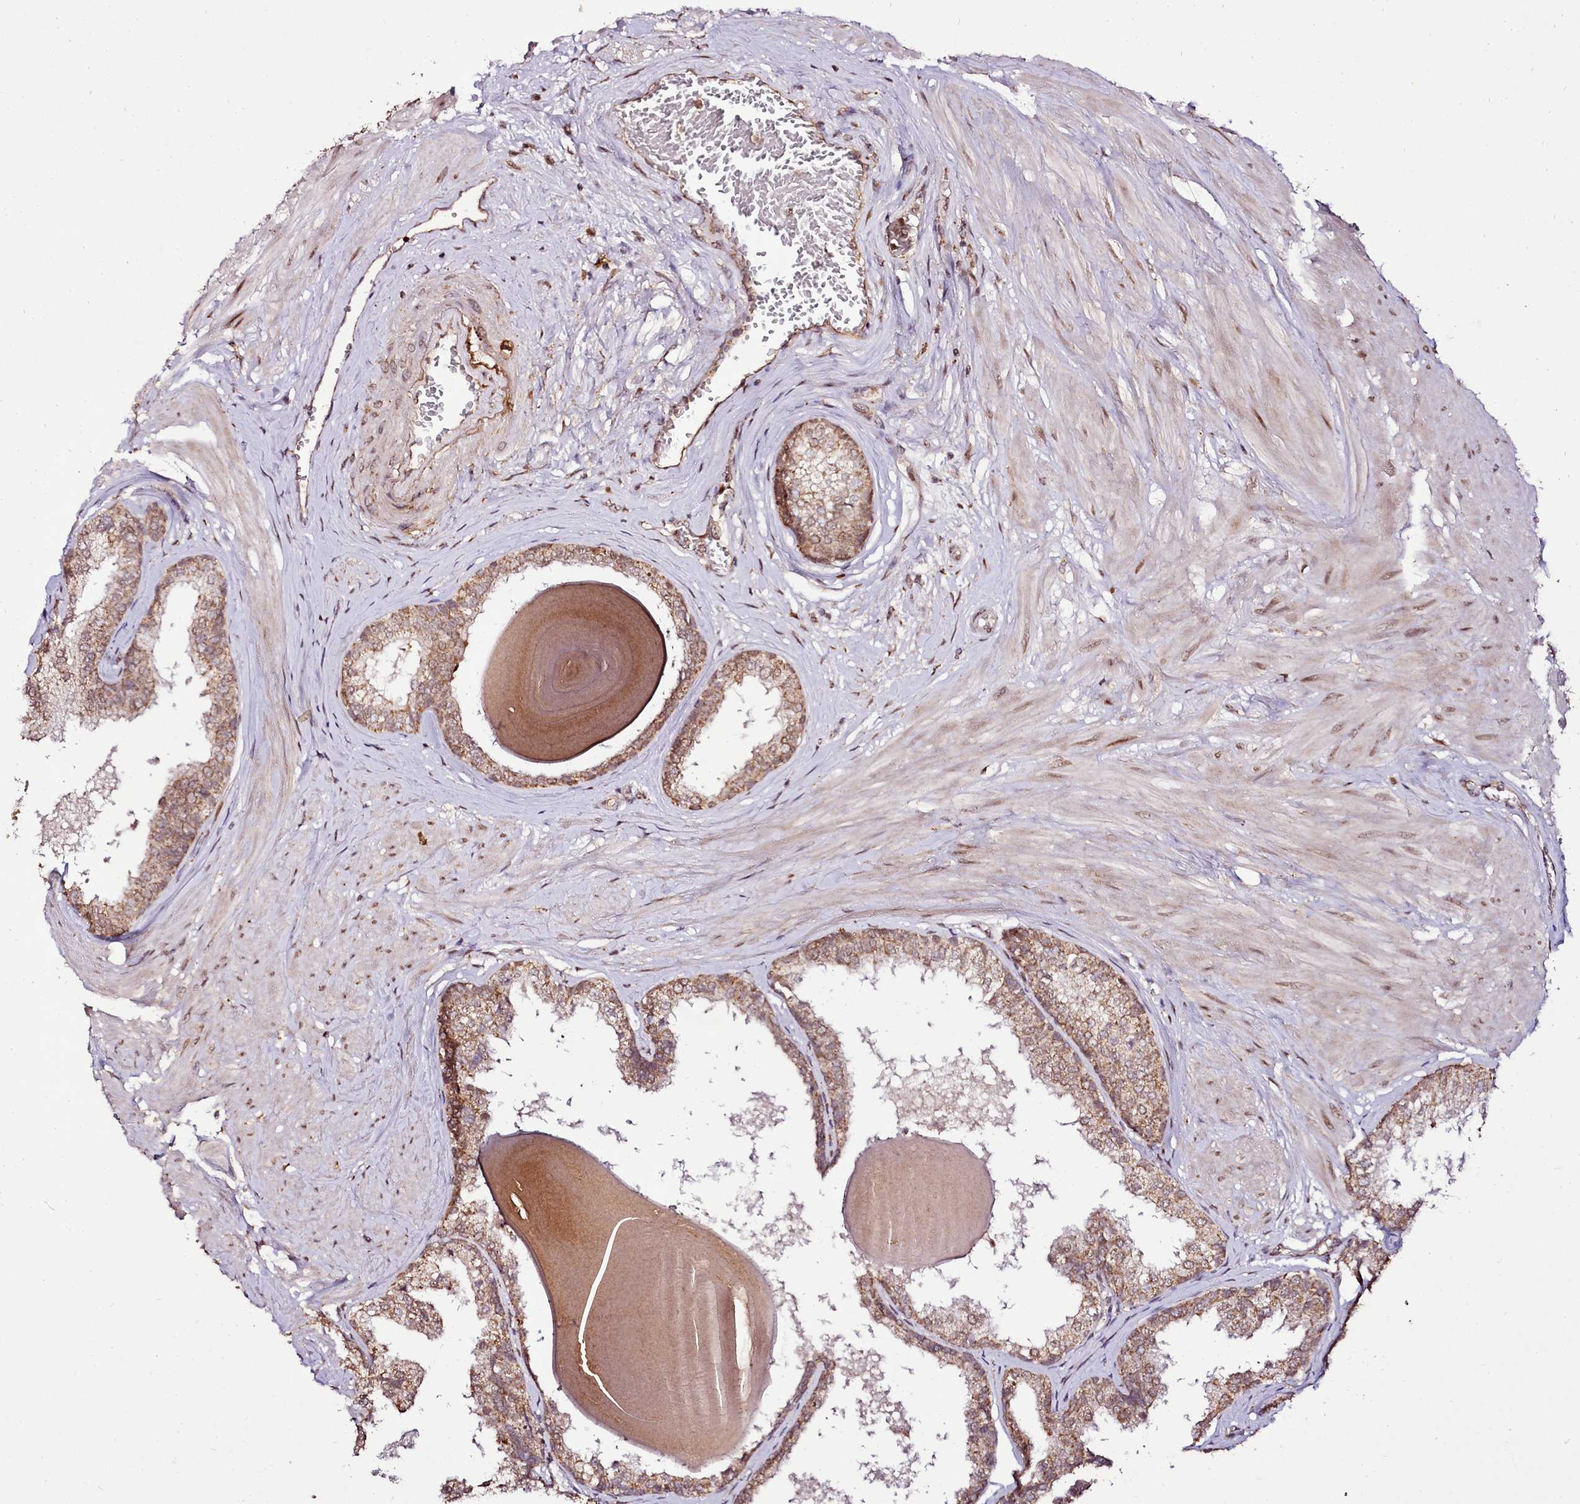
{"staining": {"intensity": "moderate", "quantity": ">75%", "location": "cytoplasmic/membranous,nuclear"}, "tissue": "prostate", "cell_type": "Glandular cells", "image_type": "normal", "snomed": [{"axis": "morphology", "description": "Normal tissue, NOS"}, {"axis": "topography", "description": "Prostate"}], "caption": "Immunohistochemical staining of benign prostate demonstrates moderate cytoplasmic/membranous,nuclear protein positivity in approximately >75% of glandular cells. (DAB IHC with brightfield microscopy, high magnification).", "gene": "EDIL3", "patient": {"sex": "male", "age": 48}}